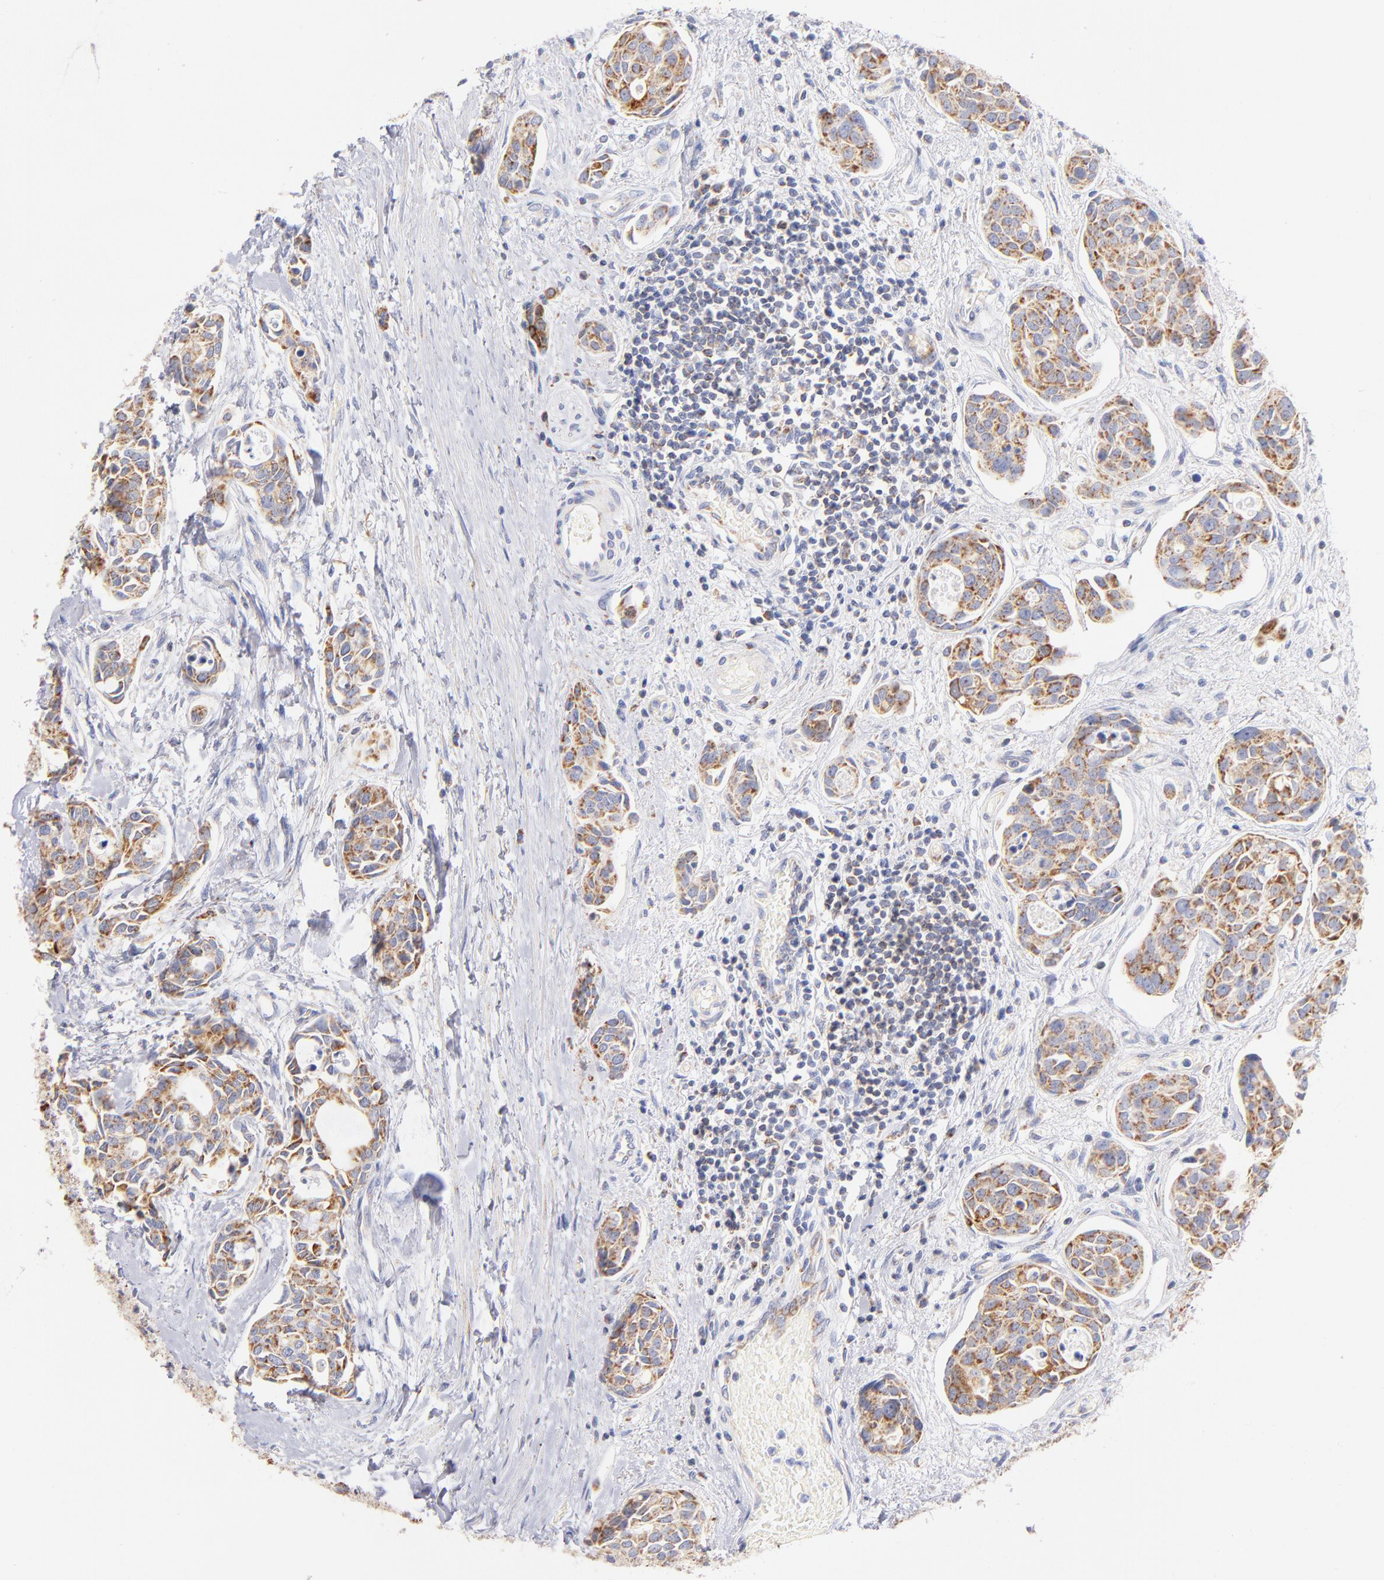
{"staining": {"intensity": "moderate", "quantity": ">75%", "location": "cytoplasmic/membranous"}, "tissue": "urothelial cancer", "cell_type": "Tumor cells", "image_type": "cancer", "snomed": [{"axis": "morphology", "description": "Urothelial carcinoma, High grade"}, {"axis": "topography", "description": "Urinary bladder"}], "caption": "Approximately >75% of tumor cells in human urothelial carcinoma (high-grade) demonstrate moderate cytoplasmic/membranous protein staining as visualized by brown immunohistochemical staining.", "gene": "AIFM1", "patient": {"sex": "male", "age": 78}}